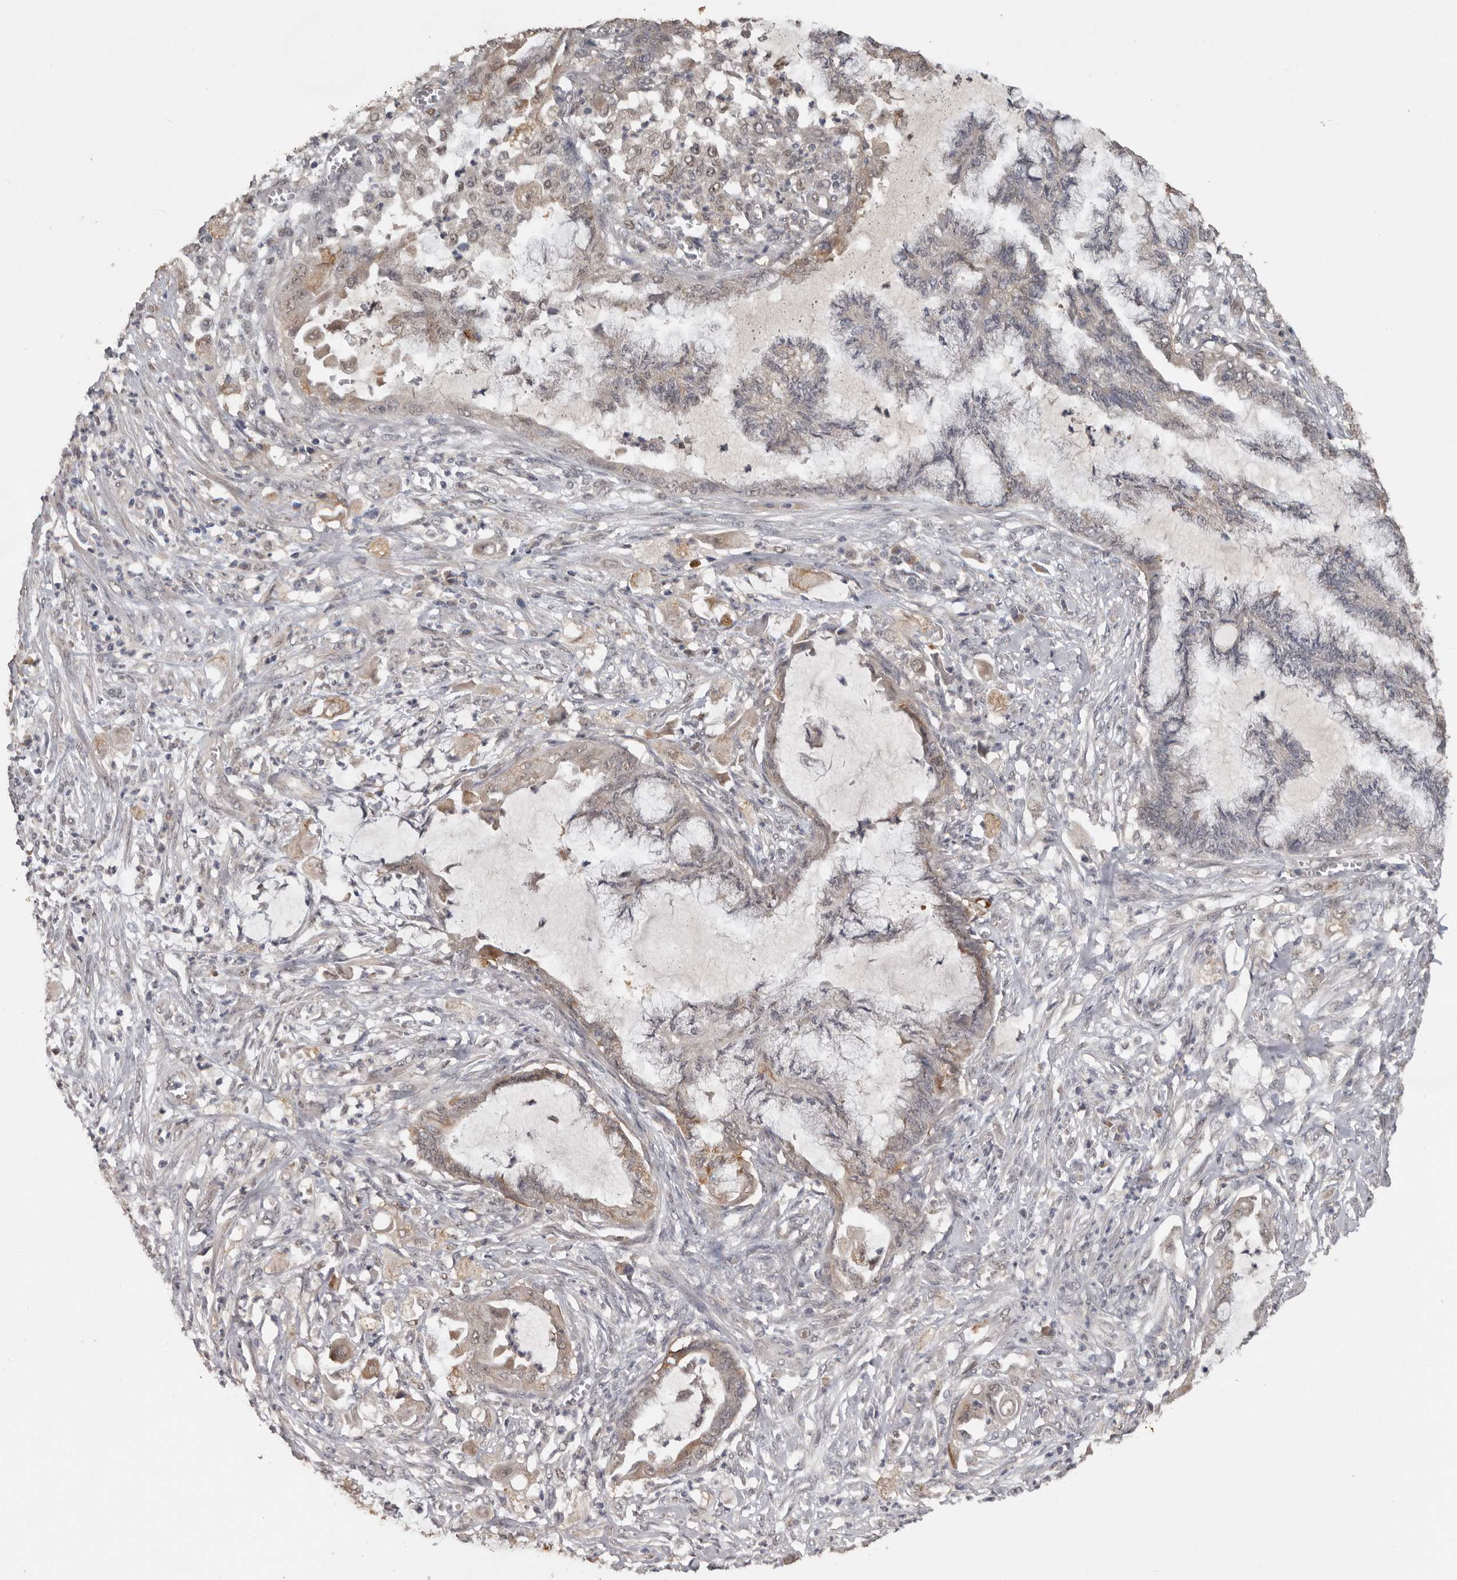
{"staining": {"intensity": "weak", "quantity": "<25%", "location": "cytoplasmic/membranous"}, "tissue": "endometrial cancer", "cell_type": "Tumor cells", "image_type": "cancer", "snomed": [{"axis": "morphology", "description": "Adenocarcinoma, NOS"}, {"axis": "topography", "description": "Endometrium"}], "caption": "A photomicrograph of human endometrial adenocarcinoma is negative for staining in tumor cells.", "gene": "MTF1", "patient": {"sex": "female", "age": 86}}